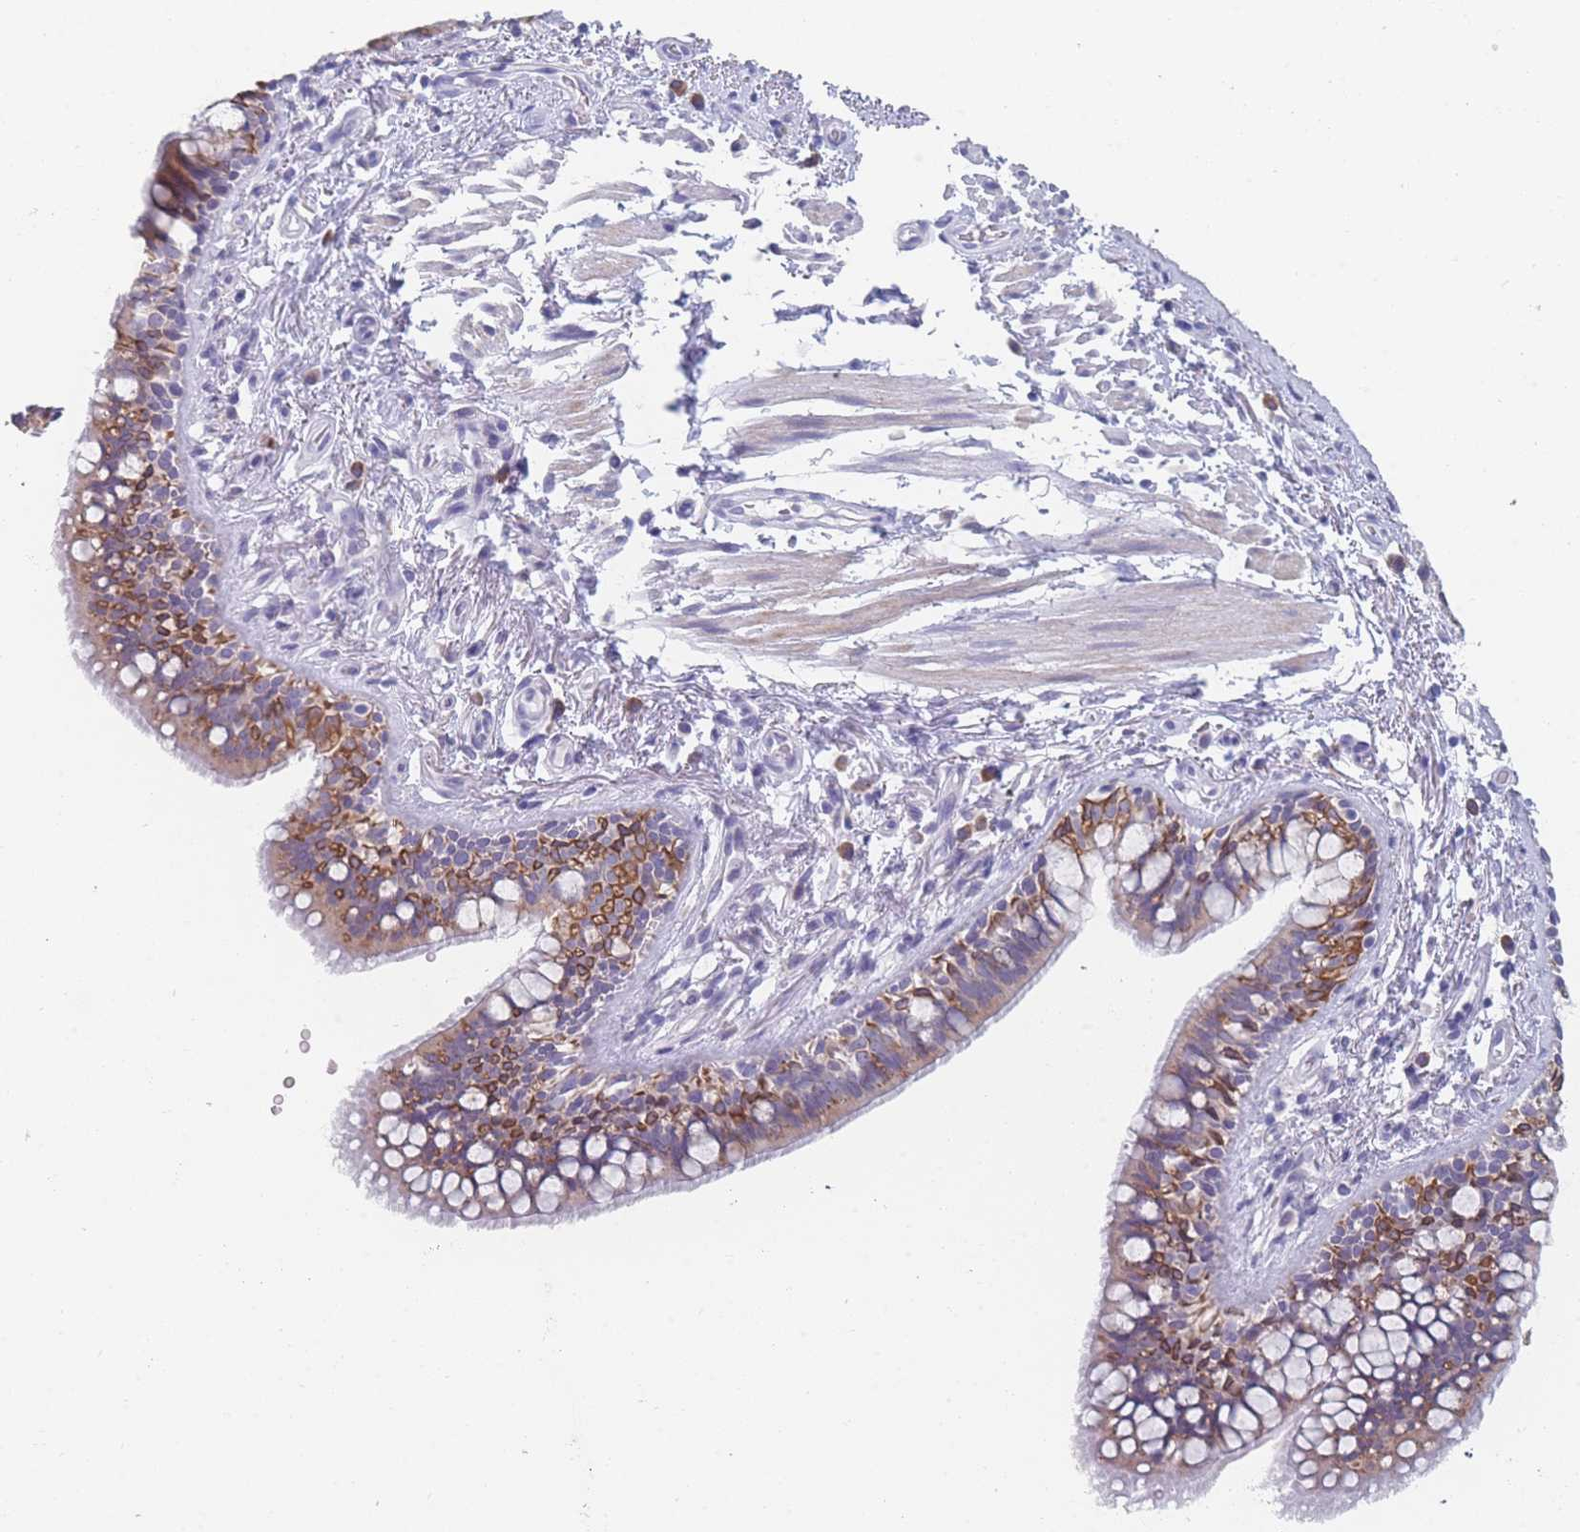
{"staining": {"intensity": "moderate", "quantity": ">75%", "location": "cytoplasmic/membranous"}, "tissue": "bronchus", "cell_type": "Respiratory epithelial cells", "image_type": "normal", "snomed": [{"axis": "morphology", "description": "Normal tissue, NOS"}, {"axis": "morphology", "description": "Neoplasm, uncertain whether benign or malignant"}, {"axis": "topography", "description": "Bronchus"}, {"axis": "topography", "description": "Lung"}], "caption": "This is a micrograph of IHC staining of unremarkable bronchus, which shows moderate expression in the cytoplasmic/membranous of respiratory epithelial cells.", "gene": "TMED10", "patient": {"sex": "male", "age": 55}}